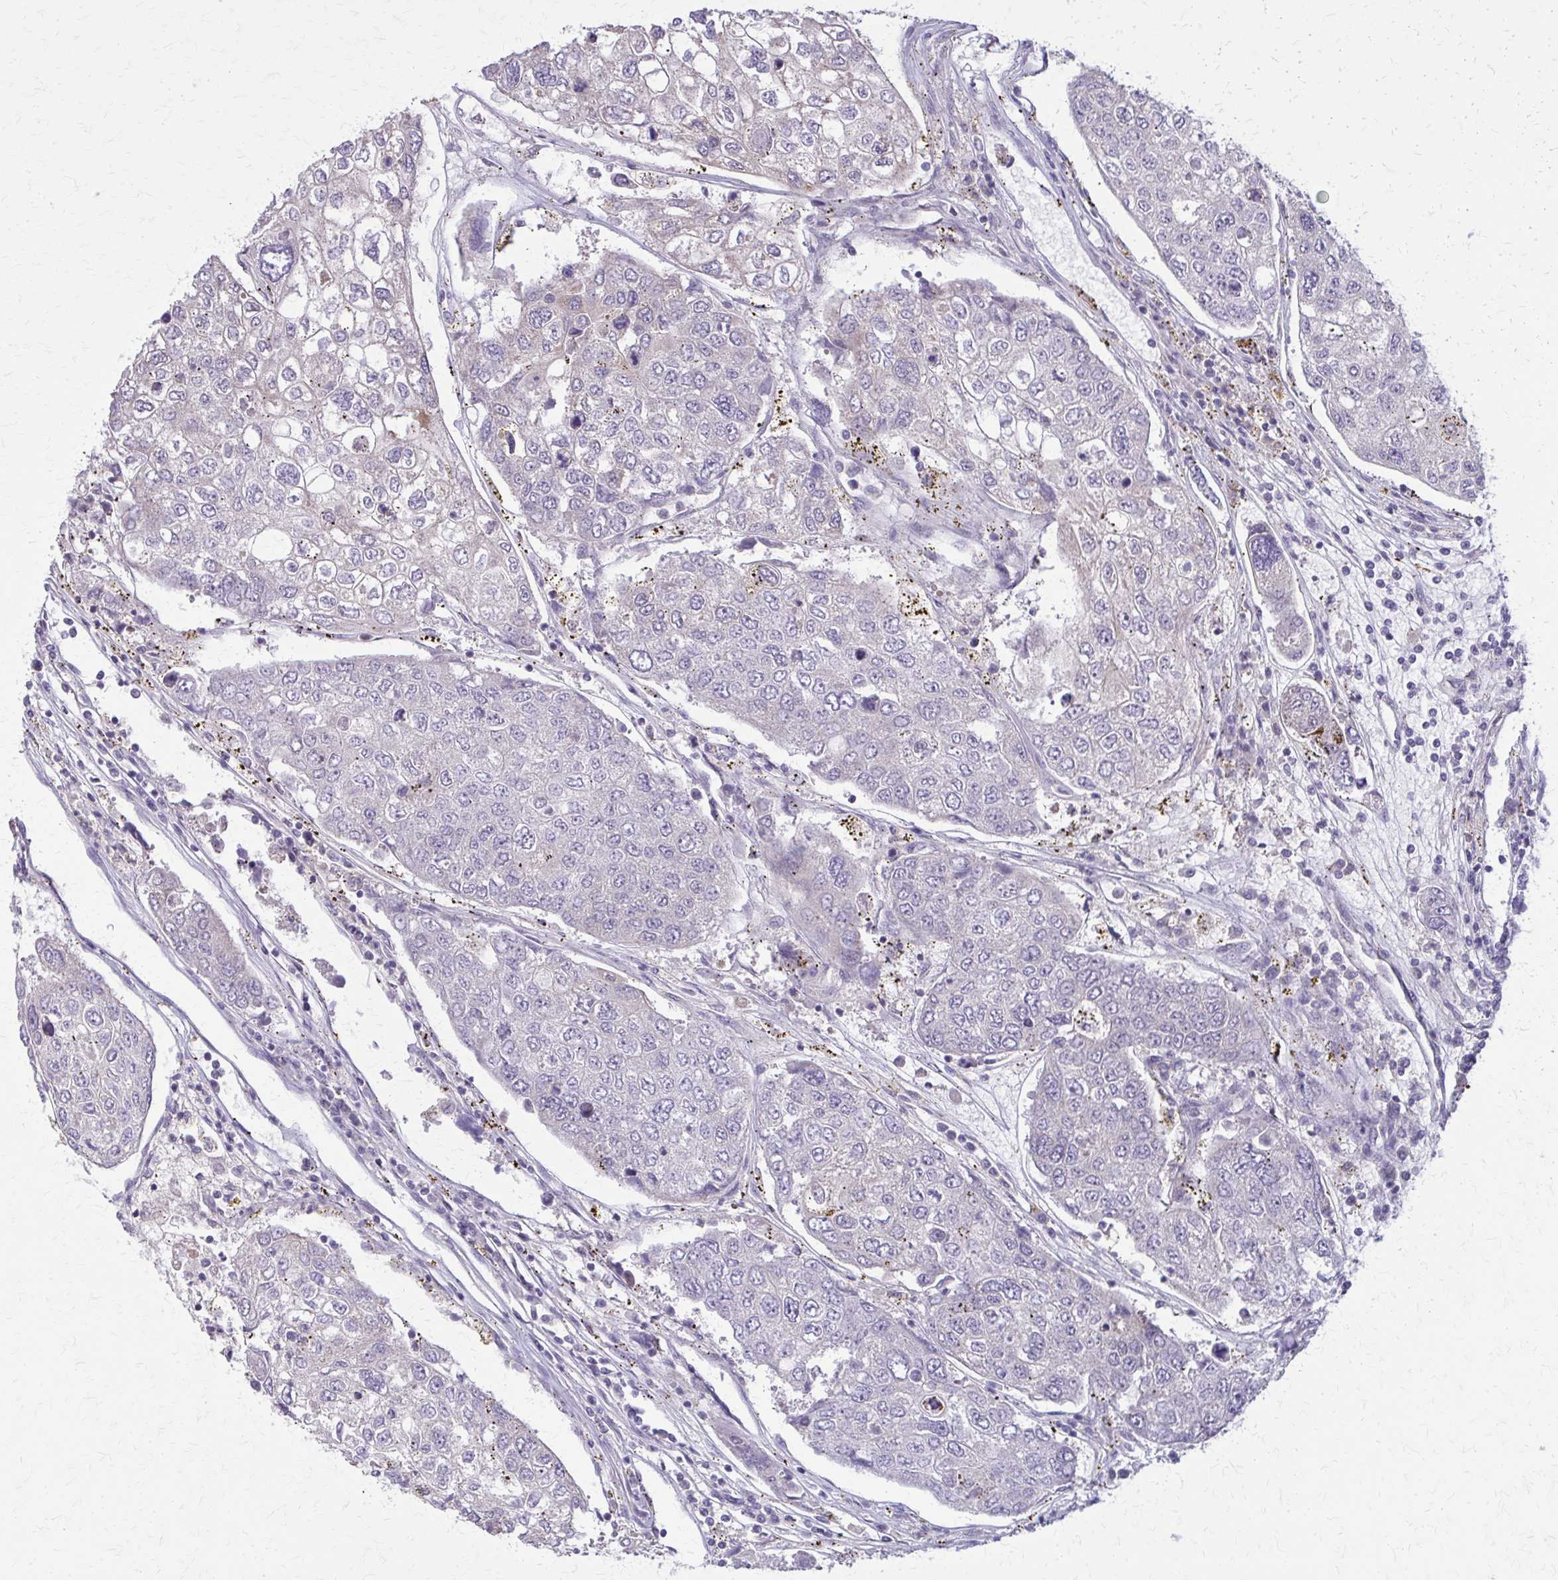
{"staining": {"intensity": "negative", "quantity": "none", "location": "none"}, "tissue": "urothelial cancer", "cell_type": "Tumor cells", "image_type": "cancer", "snomed": [{"axis": "morphology", "description": "Urothelial carcinoma, High grade"}, {"axis": "topography", "description": "Lymph node"}, {"axis": "topography", "description": "Urinary bladder"}], "caption": "High magnification brightfield microscopy of high-grade urothelial carcinoma stained with DAB (brown) and counterstained with hematoxylin (blue): tumor cells show no significant positivity.", "gene": "NRBF2", "patient": {"sex": "male", "age": 51}}